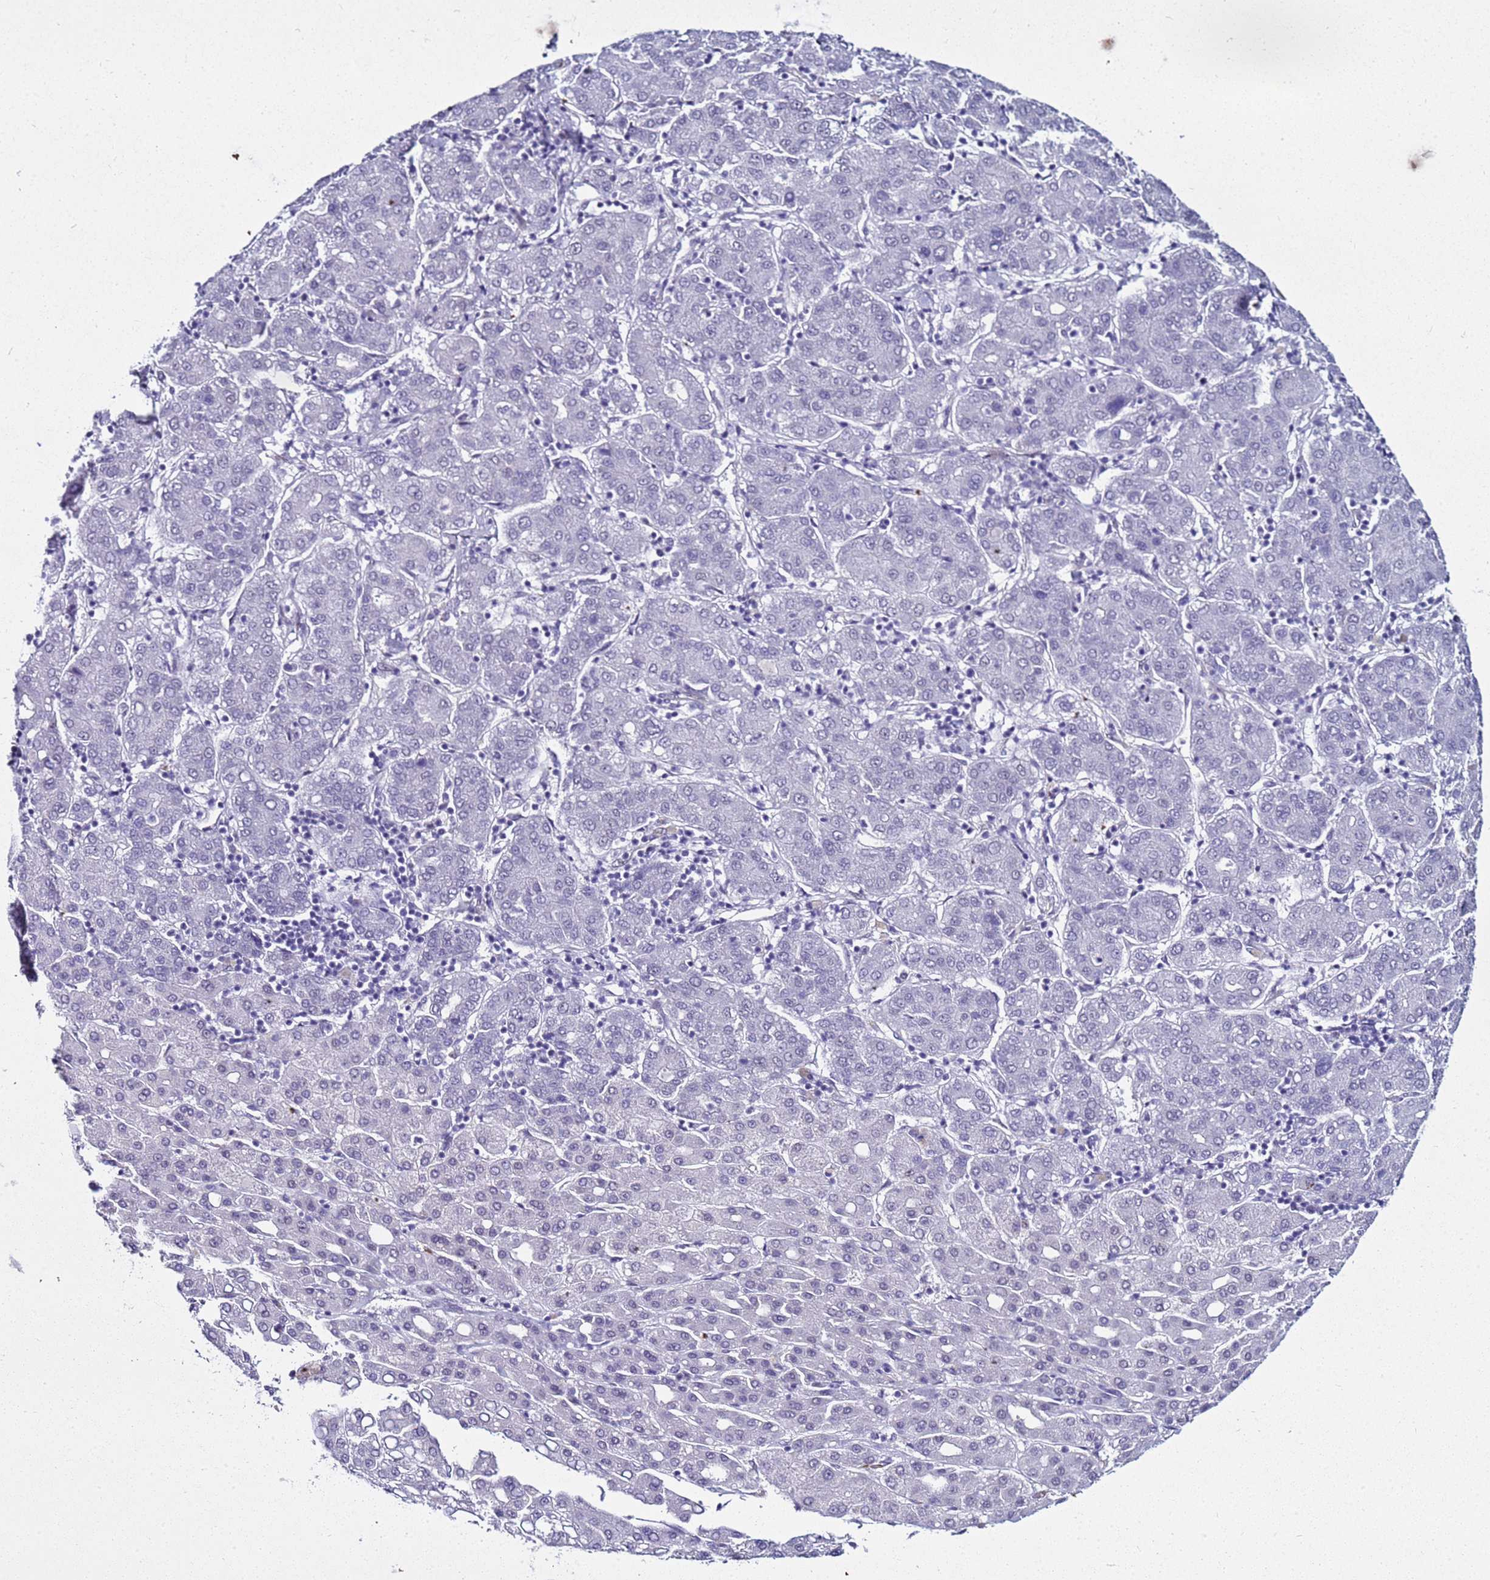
{"staining": {"intensity": "negative", "quantity": "none", "location": "none"}, "tissue": "liver cancer", "cell_type": "Tumor cells", "image_type": "cancer", "snomed": [{"axis": "morphology", "description": "Carcinoma, Hepatocellular, NOS"}, {"axis": "topography", "description": "Liver"}], "caption": "This is a histopathology image of immunohistochemistry (IHC) staining of liver cancer, which shows no expression in tumor cells.", "gene": "LRRC10B", "patient": {"sex": "male", "age": 65}}